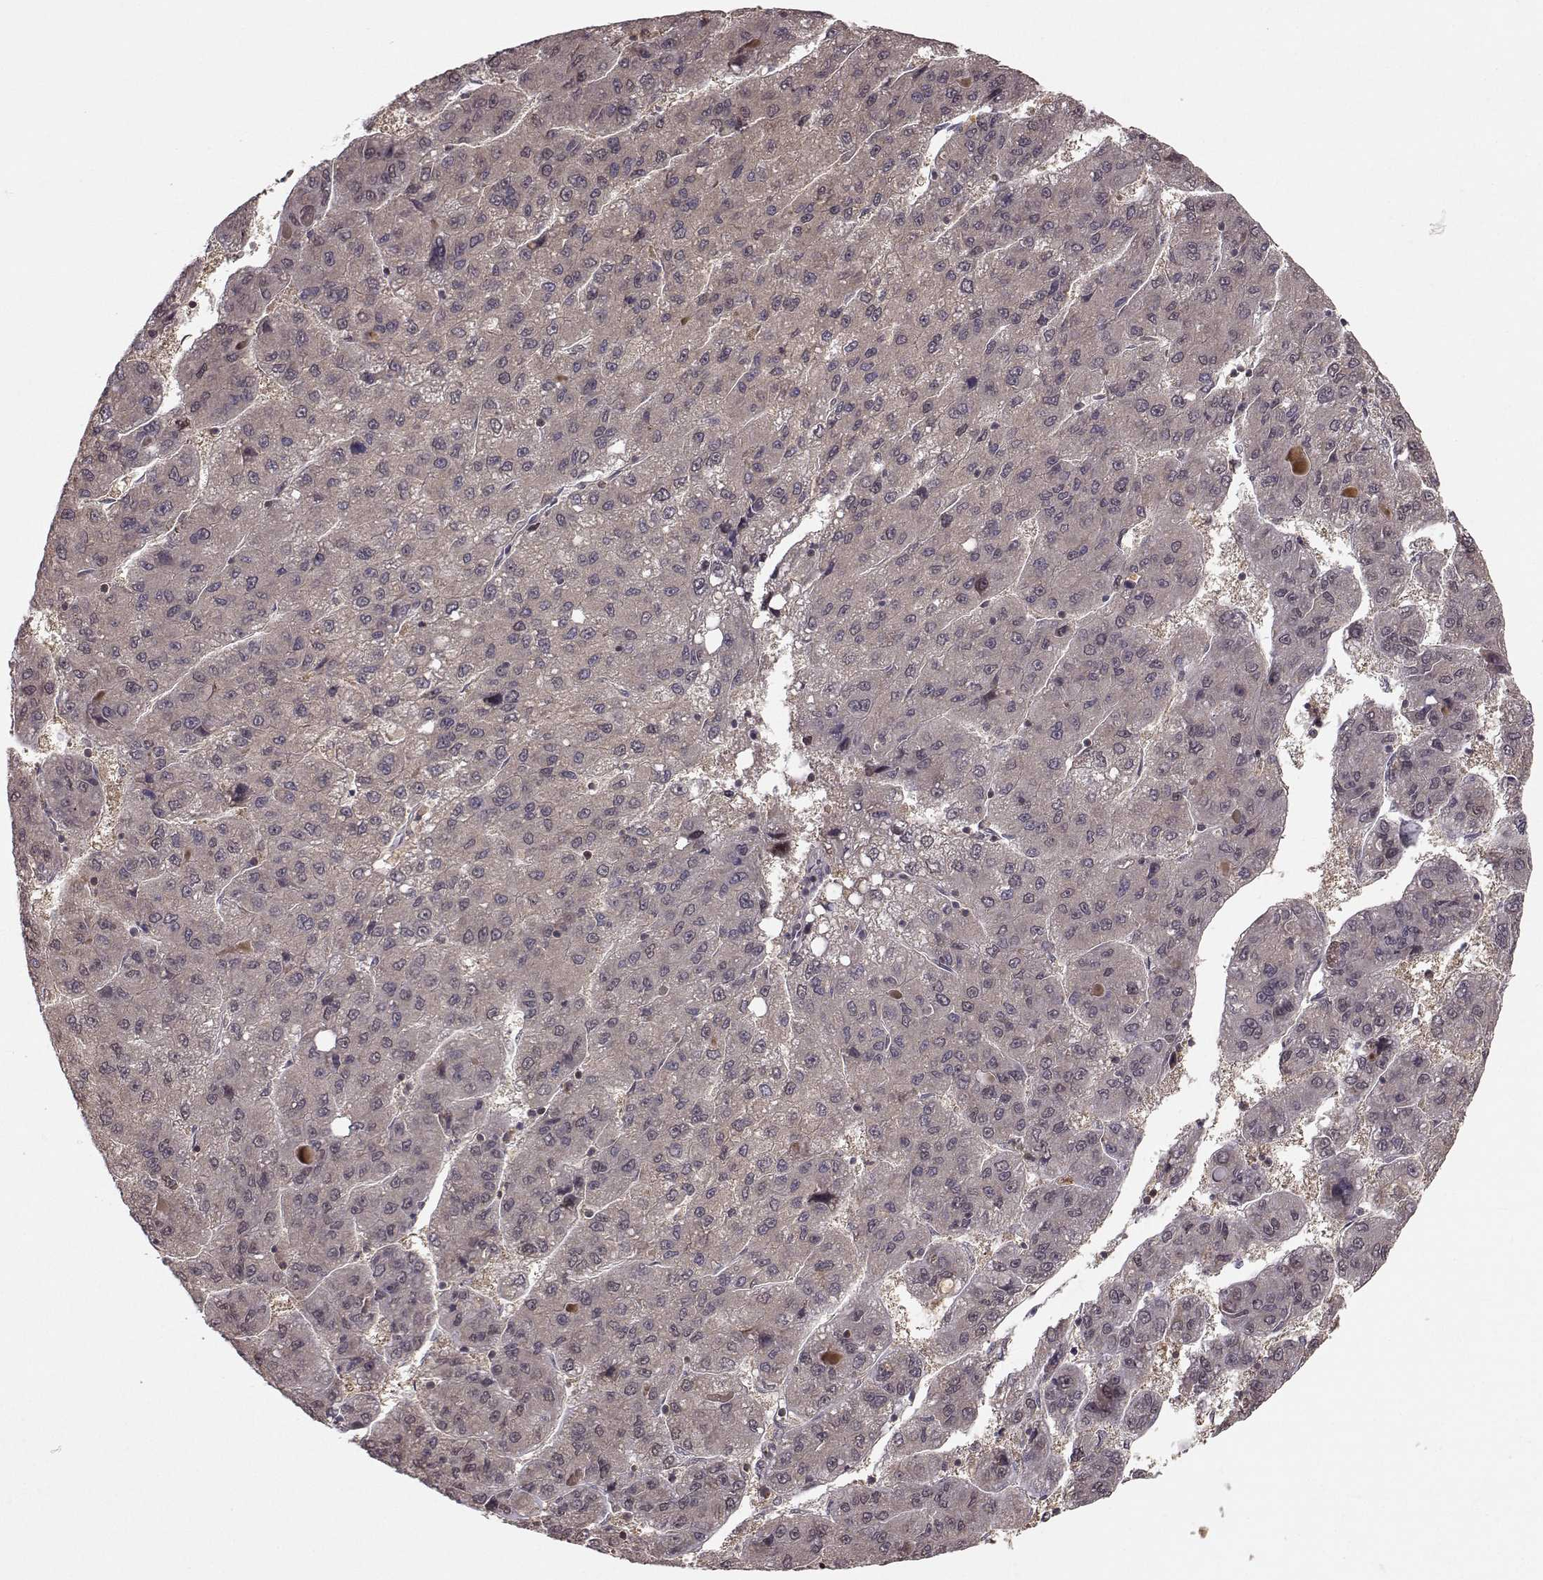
{"staining": {"intensity": "weak", "quantity": "<25%", "location": "cytoplasmic/membranous"}, "tissue": "liver cancer", "cell_type": "Tumor cells", "image_type": "cancer", "snomed": [{"axis": "morphology", "description": "Carcinoma, Hepatocellular, NOS"}, {"axis": "topography", "description": "Liver"}], "caption": "Tumor cells show no significant protein positivity in liver hepatocellular carcinoma. The staining is performed using DAB brown chromogen with nuclei counter-stained in using hematoxylin.", "gene": "PLEKHG3", "patient": {"sex": "female", "age": 82}}